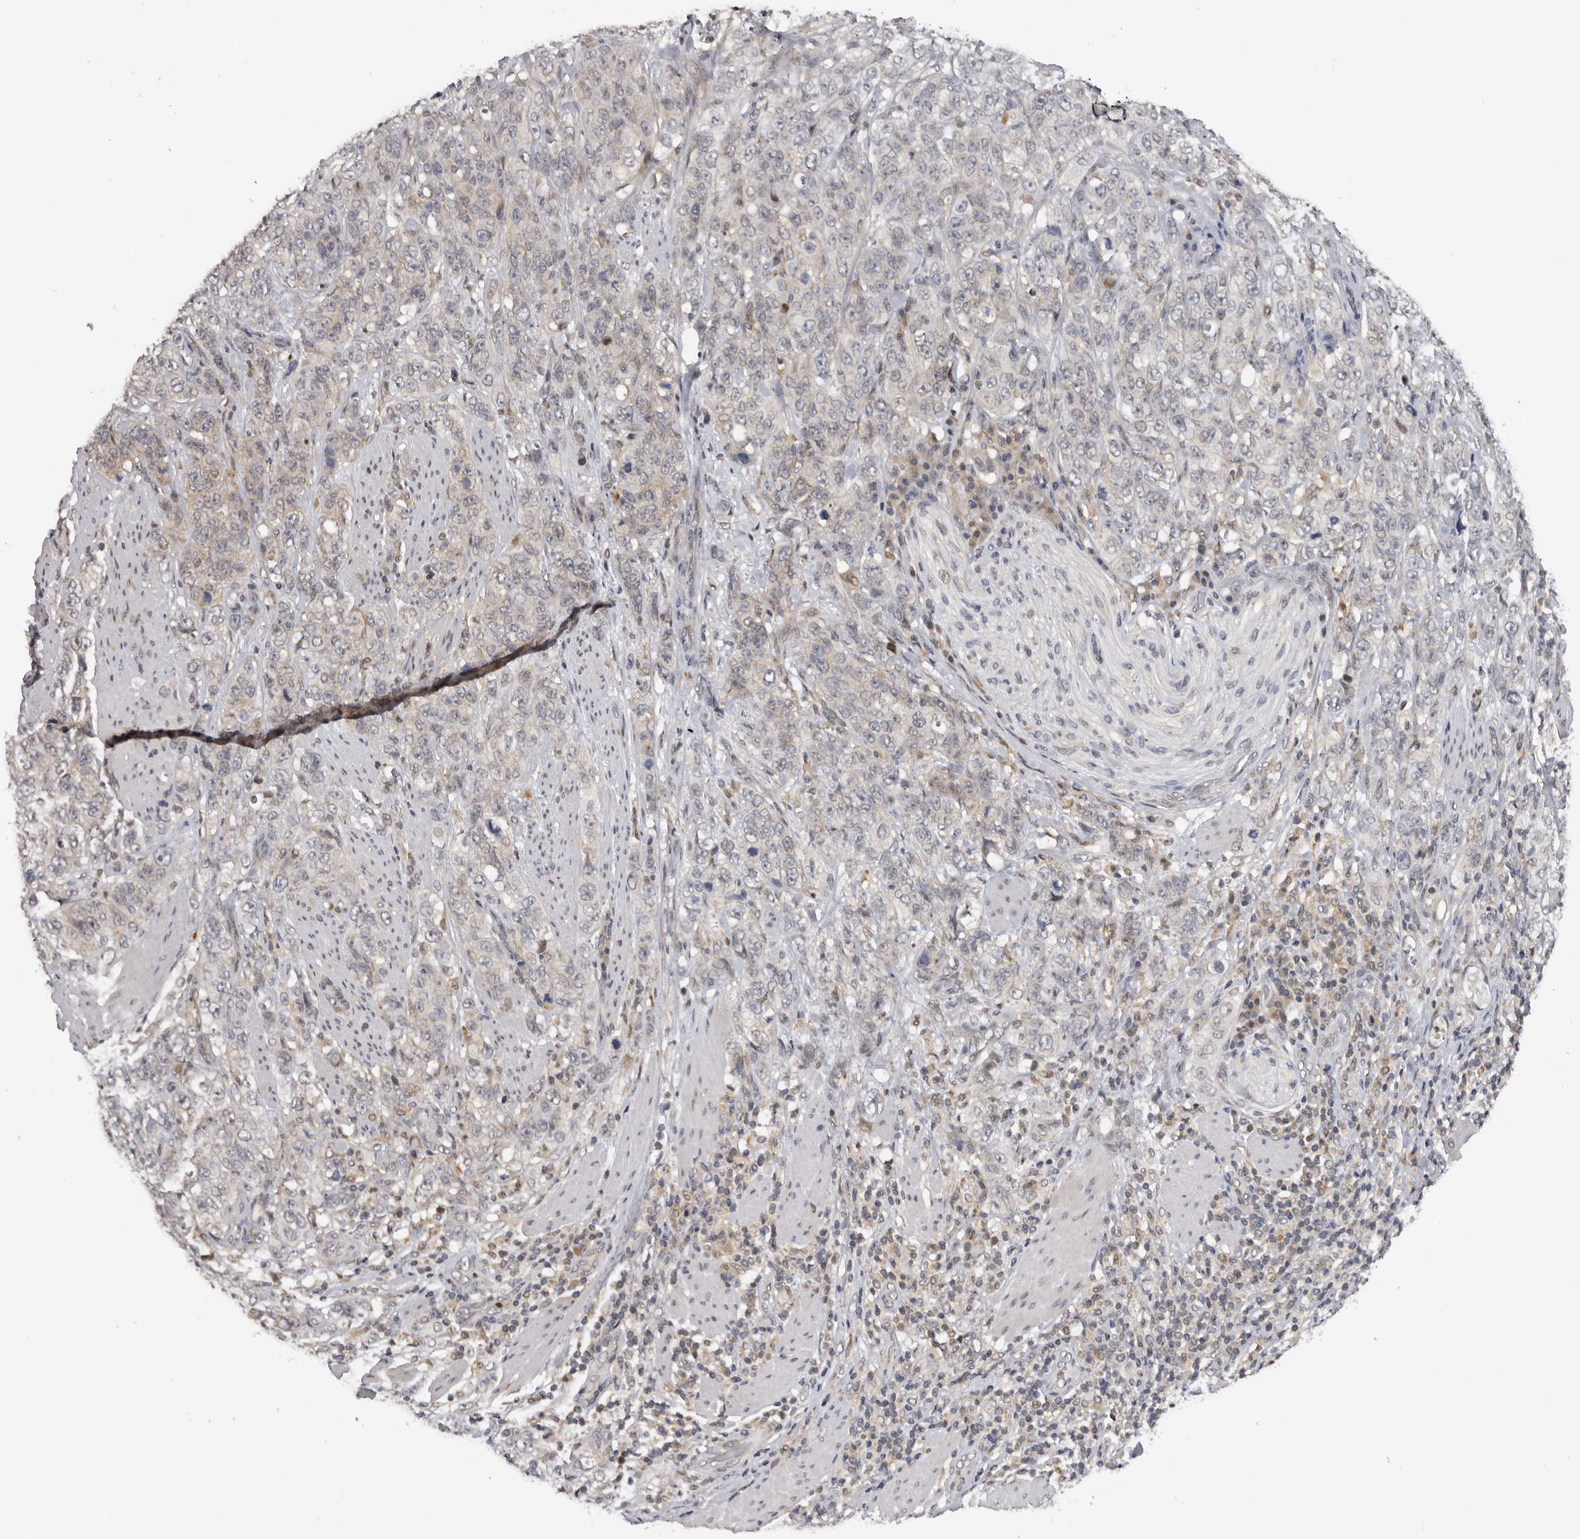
{"staining": {"intensity": "negative", "quantity": "none", "location": "none"}, "tissue": "stomach cancer", "cell_type": "Tumor cells", "image_type": "cancer", "snomed": [{"axis": "morphology", "description": "Adenocarcinoma, NOS"}, {"axis": "topography", "description": "Stomach"}], "caption": "Micrograph shows no significant protein staining in tumor cells of stomach cancer. The staining was performed using DAB to visualize the protein expression in brown, while the nuclei were stained in blue with hematoxylin (Magnification: 20x).", "gene": "KIF2B", "patient": {"sex": "male", "age": 48}}